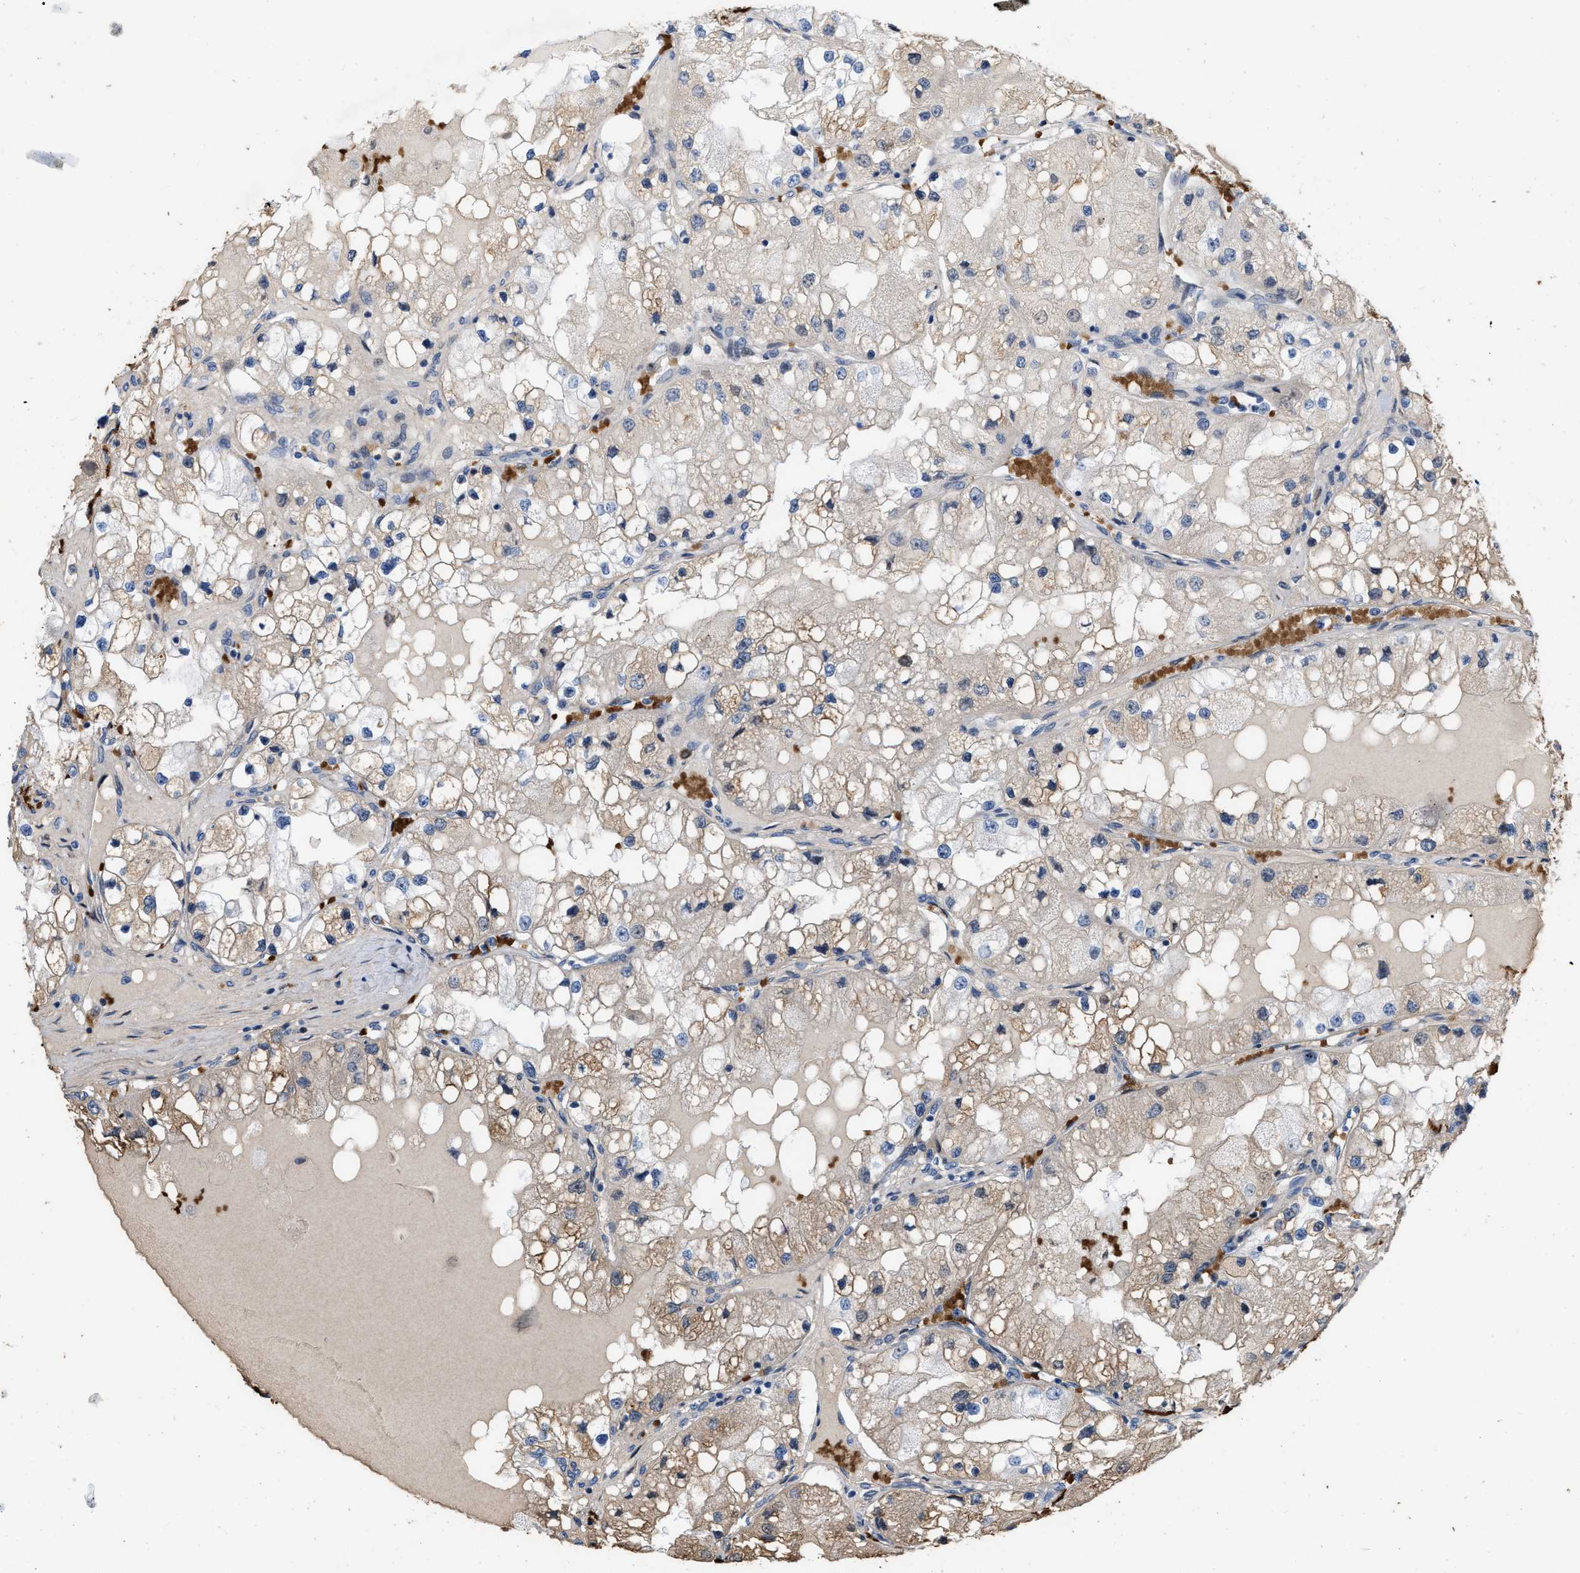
{"staining": {"intensity": "moderate", "quantity": "25%-75%", "location": "cytoplasmic/membranous"}, "tissue": "renal cancer", "cell_type": "Tumor cells", "image_type": "cancer", "snomed": [{"axis": "morphology", "description": "Adenocarcinoma, NOS"}, {"axis": "topography", "description": "Kidney"}], "caption": "Human renal cancer (adenocarcinoma) stained with a protein marker demonstrates moderate staining in tumor cells.", "gene": "POLR1F", "patient": {"sex": "male", "age": 68}}